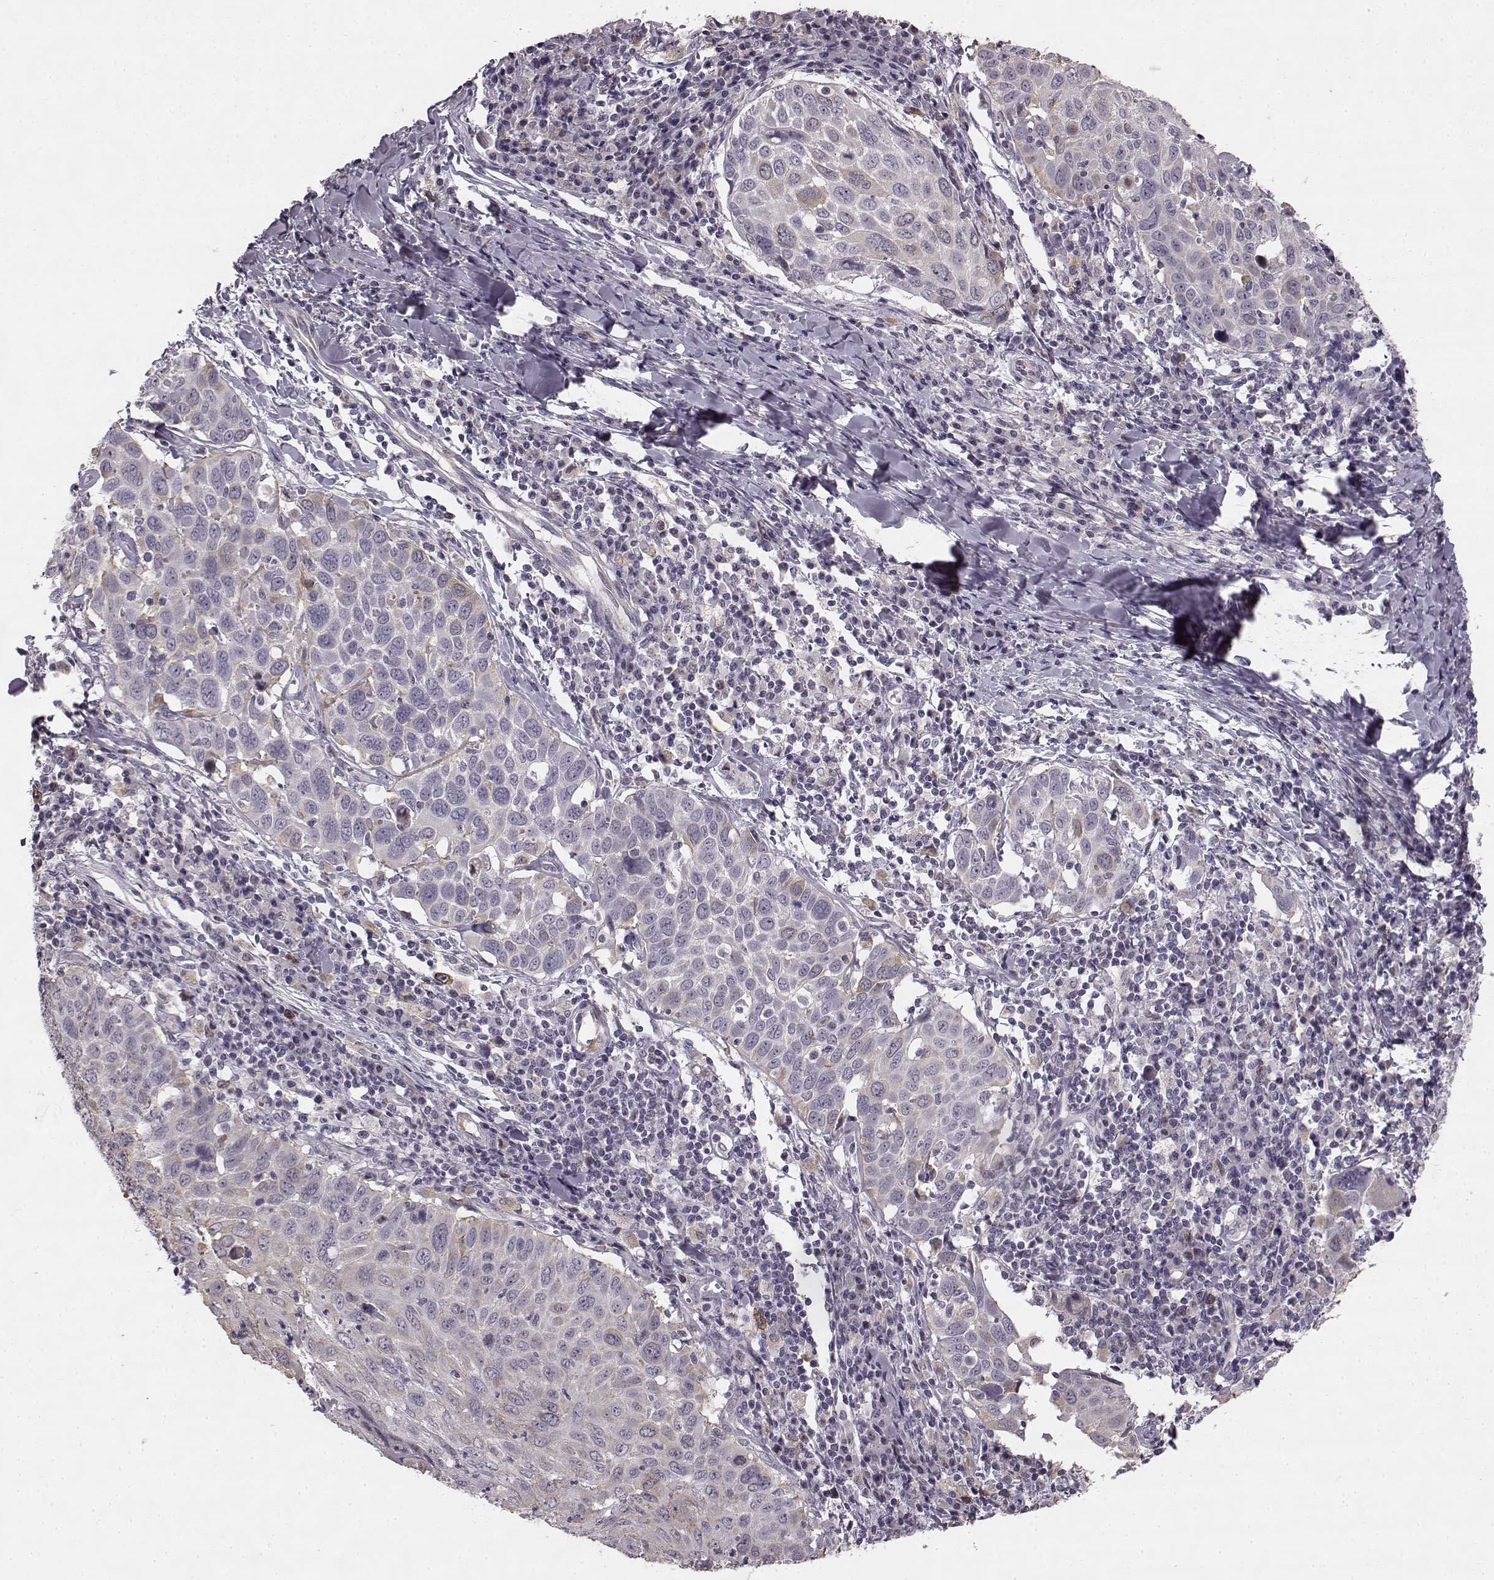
{"staining": {"intensity": "weak", "quantity": "<25%", "location": "cytoplasmic/membranous"}, "tissue": "lung cancer", "cell_type": "Tumor cells", "image_type": "cancer", "snomed": [{"axis": "morphology", "description": "Squamous cell carcinoma, NOS"}, {"axis": "topography", "description": "Lung"}], "caption": "High power microscopy photomicrograph of an IHC micrograph of lung cancer (squamous cell carcinoma), revealing no significant expression in tumor cells.", "gene": "HMMR", "patient": {"sex": "male", "age": 57}}